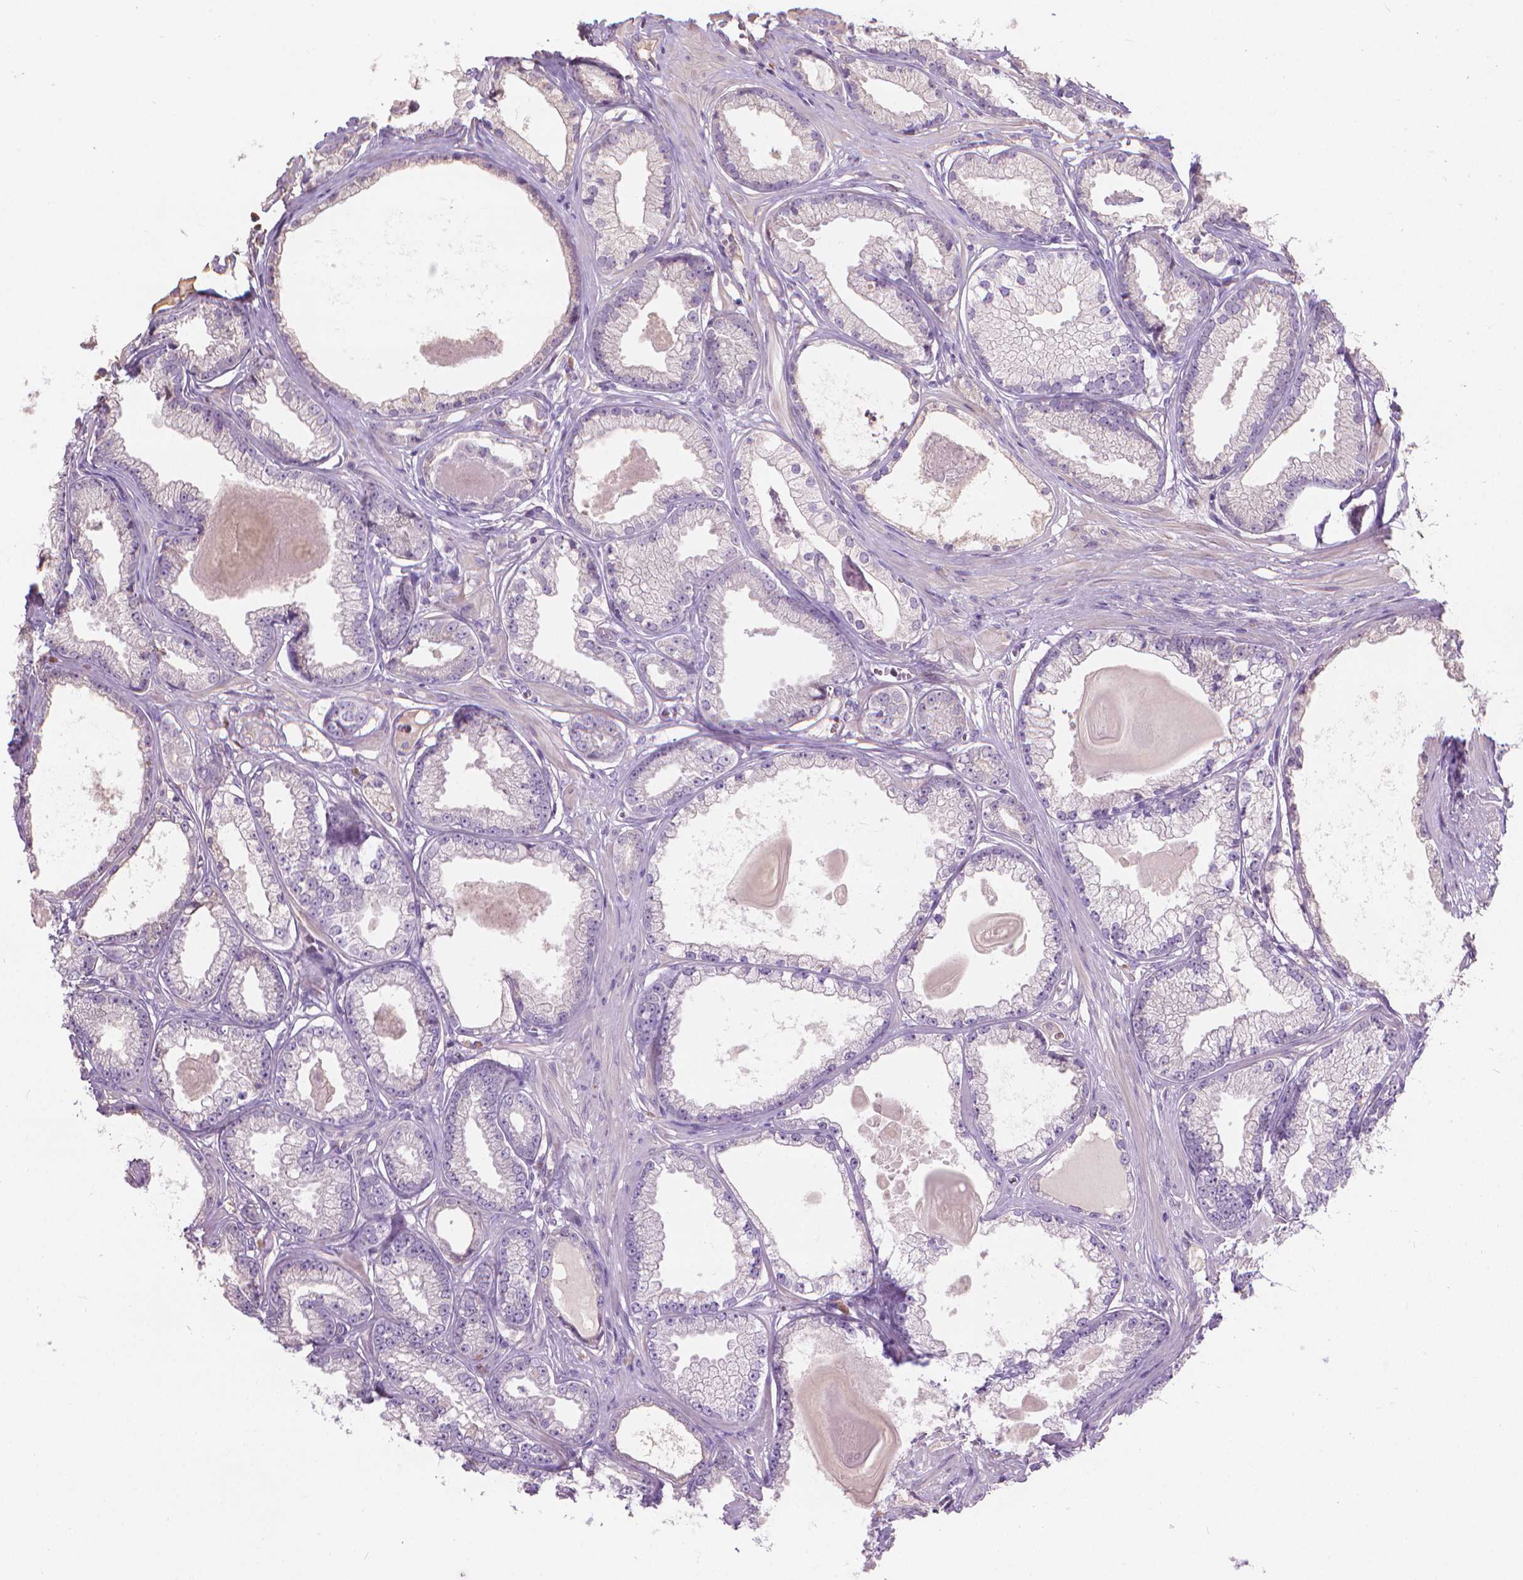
{"staining": {"intensity": "negative", "quantity": "none", "location": "none"}, "tissue": "prostate cancer", "cell_type": "Tumor cells", "image_type": "cancer", "snomed": [{"axis": "morphology", "description": "Adenocarcinoma, Low grade"}, {"axis": "topography", "description": "Prostate"}], "caption": "Immunohistochemical staining of prostate cancer reveals no significant expression in tumor cells.", "gene": "CABCOCO1", "patient": {"sex": "male", "age": 64}}